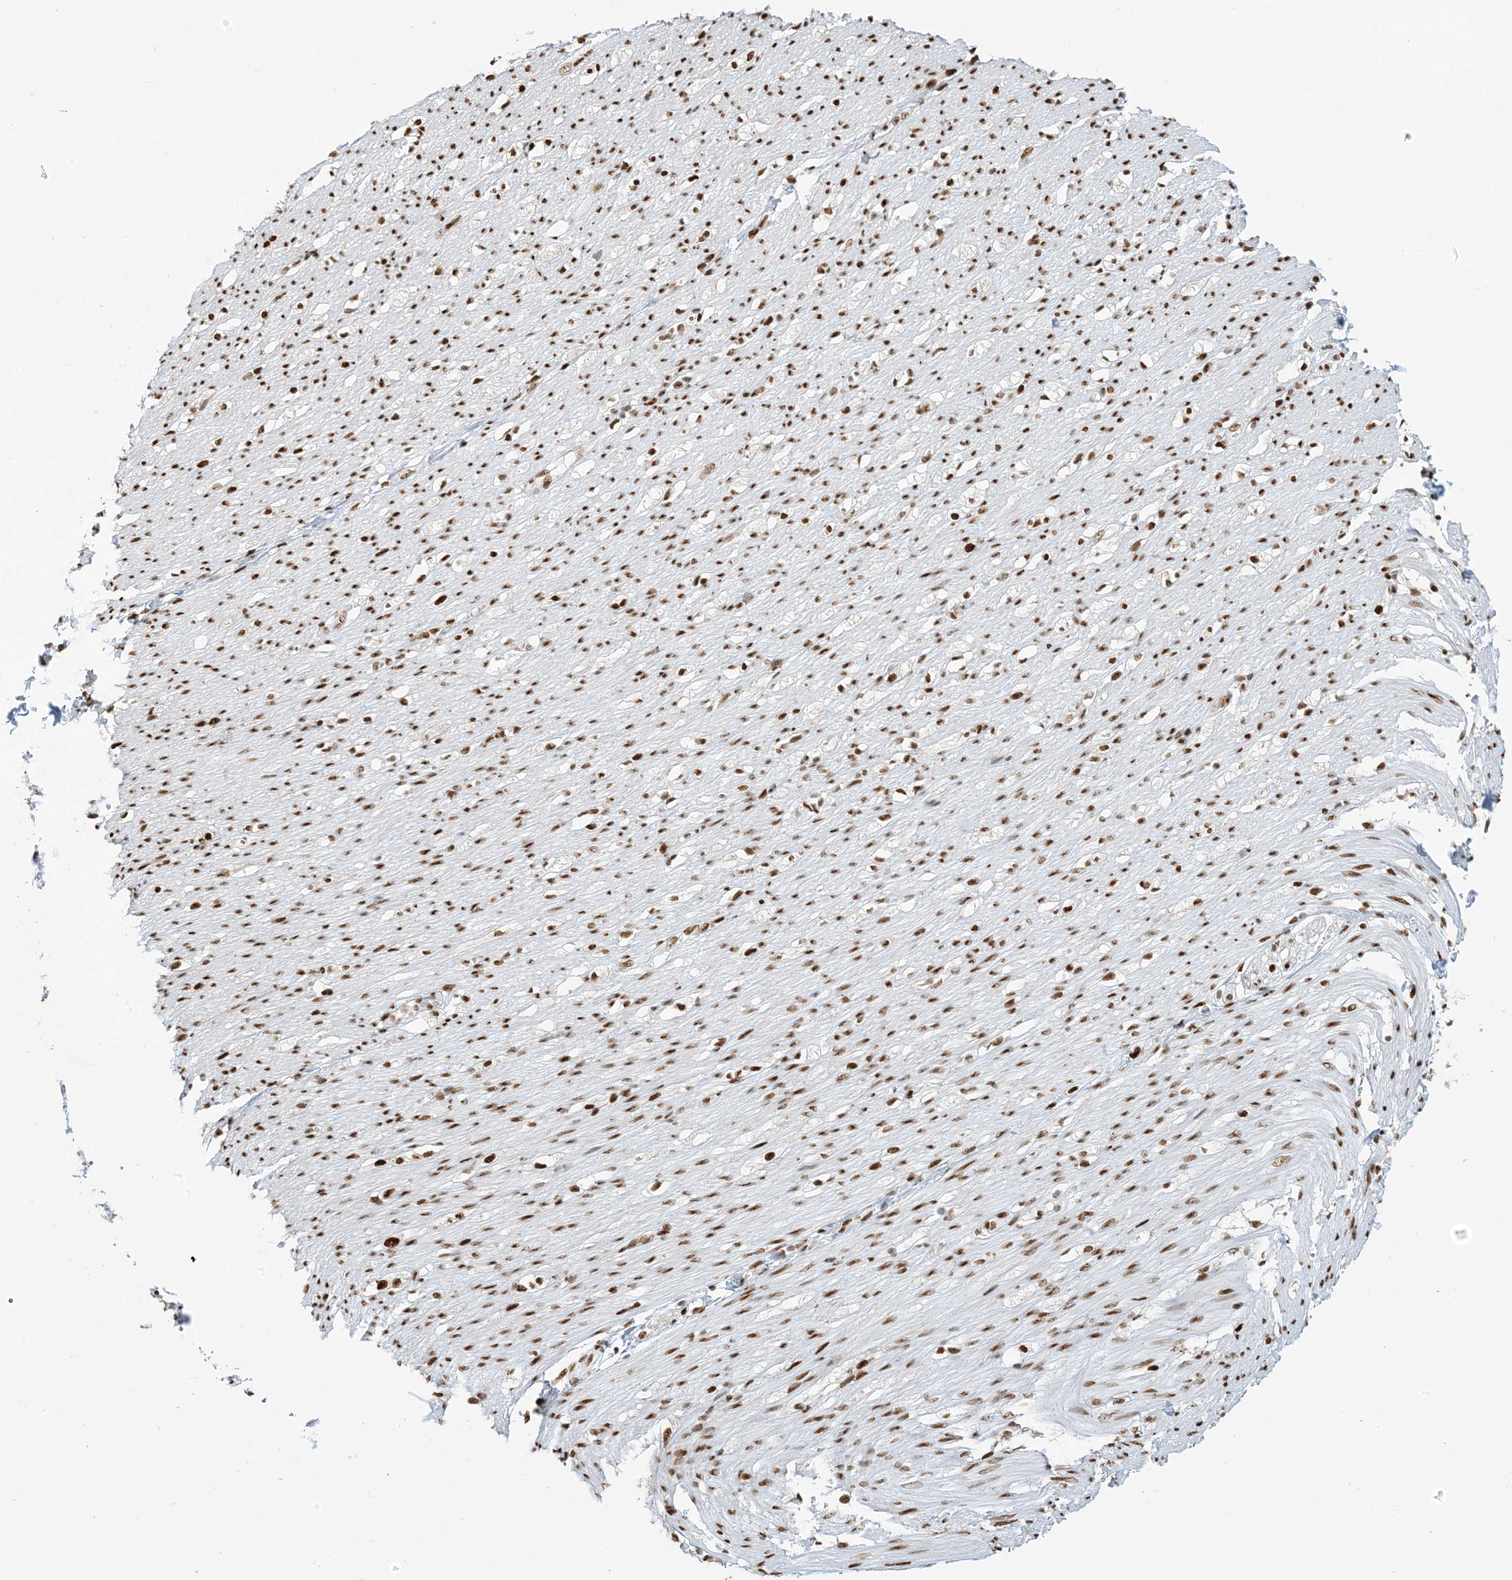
{"staining": {"intensity": "strong", "quantity": ">75%", "location": "nuclear"}, "tissue": "smooth muscle", "cell_type": "Smooth muscle cells", "image_type": "normal", "snomed": [{"axis": "morphology", "description": "Normal tissue, NOS"}, {"axis": "morphology", "description": "Adenocarcinoma, NOS"}, {"axis": "topography", "description": "Colon"}, {"axis": "topography", "description": "Peripheral nerve tissue"}], "caption": "This micrograph shows immunohistochemistry (IHC) staining of benign human smooth muscle, with high strong nuclear expression in about >75% of smooth muscle cells.", "gene": "STAG1", "patient": {"sex": "male", "age": 14}}